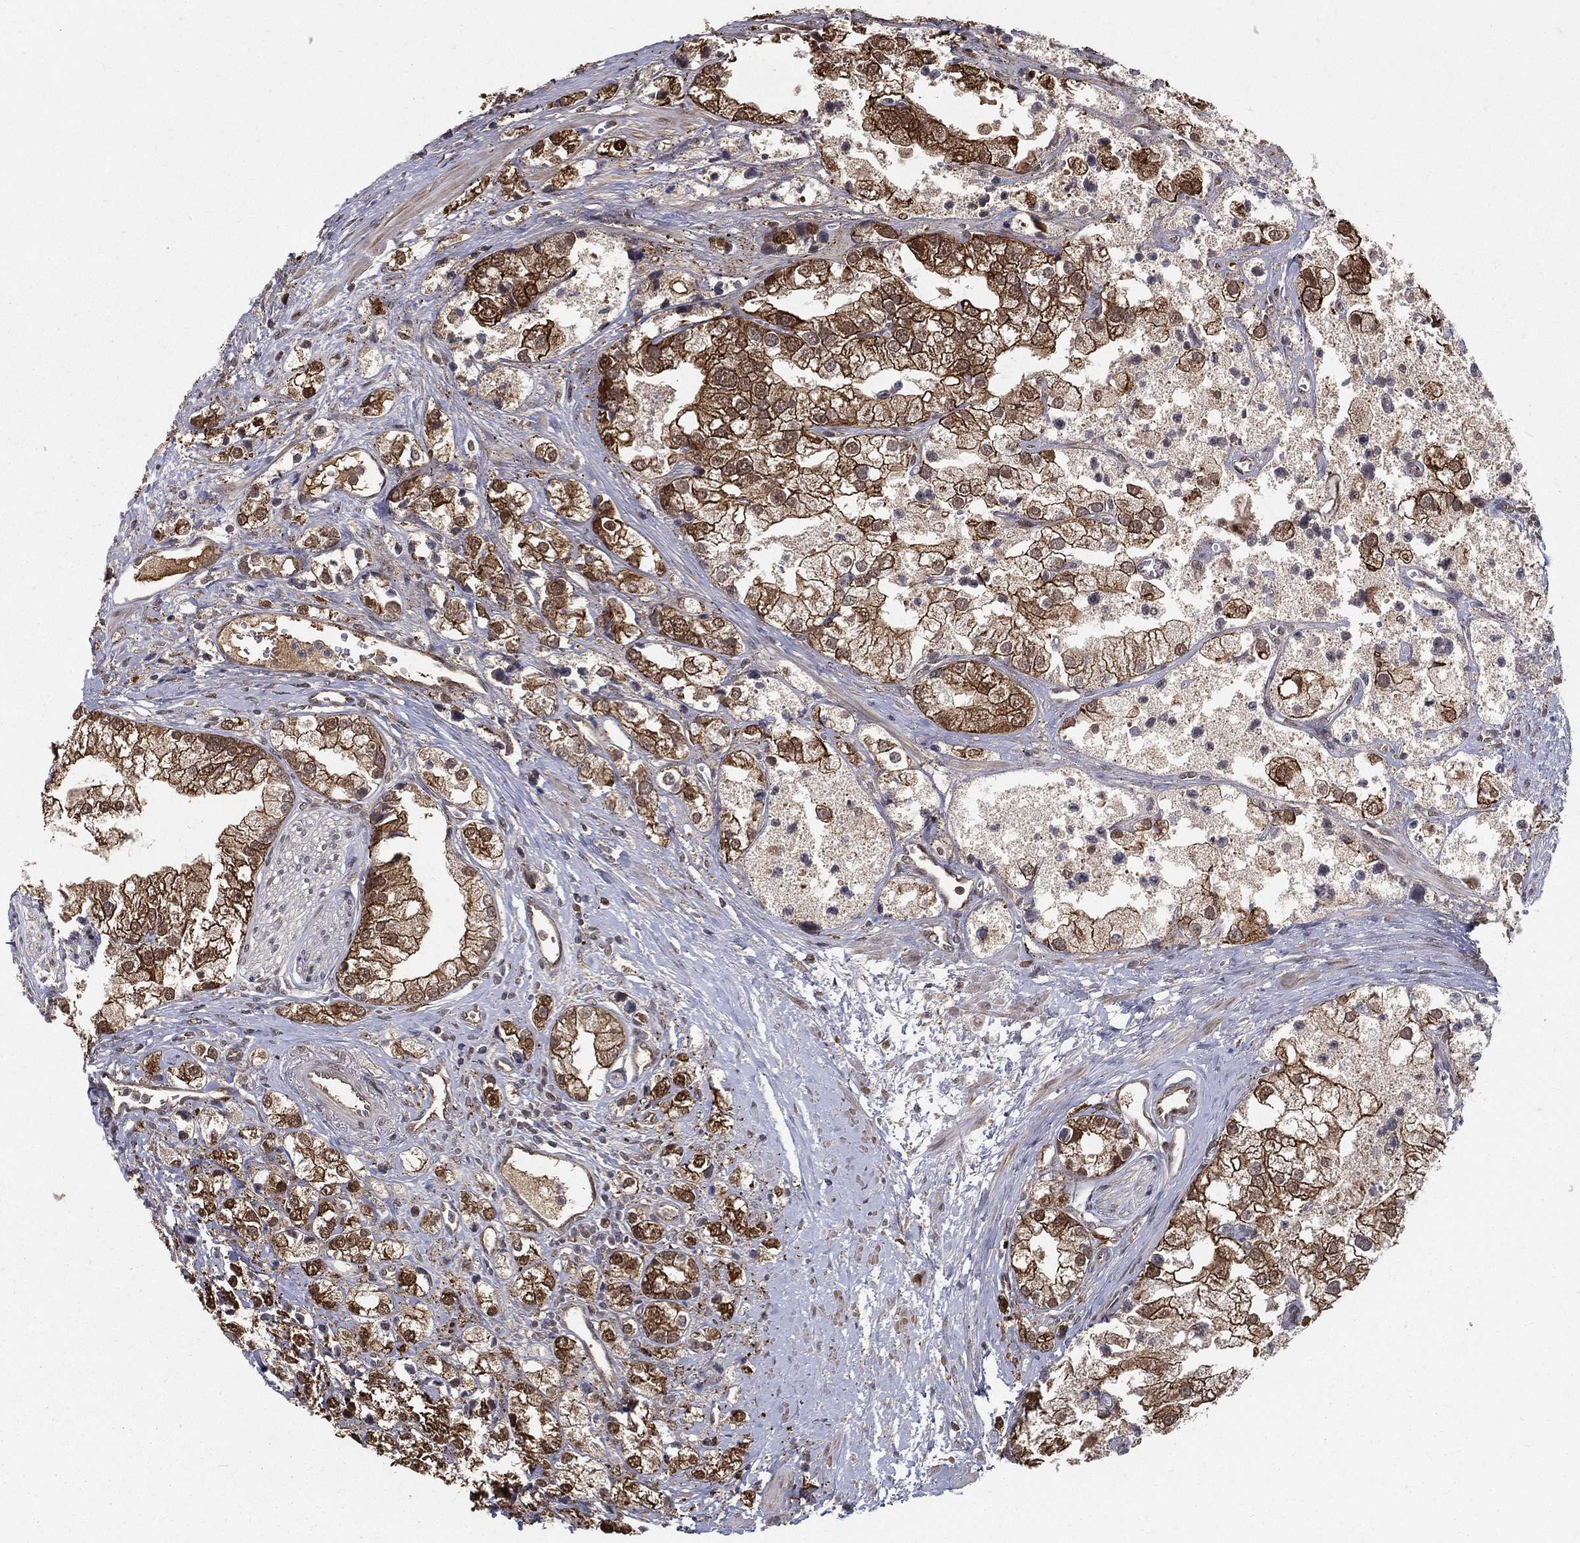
{"staining": {"intensity": "strong", "quantity": "<25%", "location": "cytoplasmic/membranous"}, "tissue": "prostate cancer", "cell_type": "Tumor cells", "image_type": "cancer", "snomed": [{"axis": "morphology", "description": "Adenocarcinoma, NOS"}, {"axis": "topography", "description": "Prostate and seminal vesicle, NOS"}, {"axis": "topography", "description": "Prostate"}], "caption": "Immunohistochemistry (IHC) (DAB) staining of human prostate cancer (adenocarcinoma) displays strong cytoplasmic/membranous protein staining in approximately <25% of tumor cells.", "gene": "SLC6A6", "patient": {"sex": "male", "age": 79}}